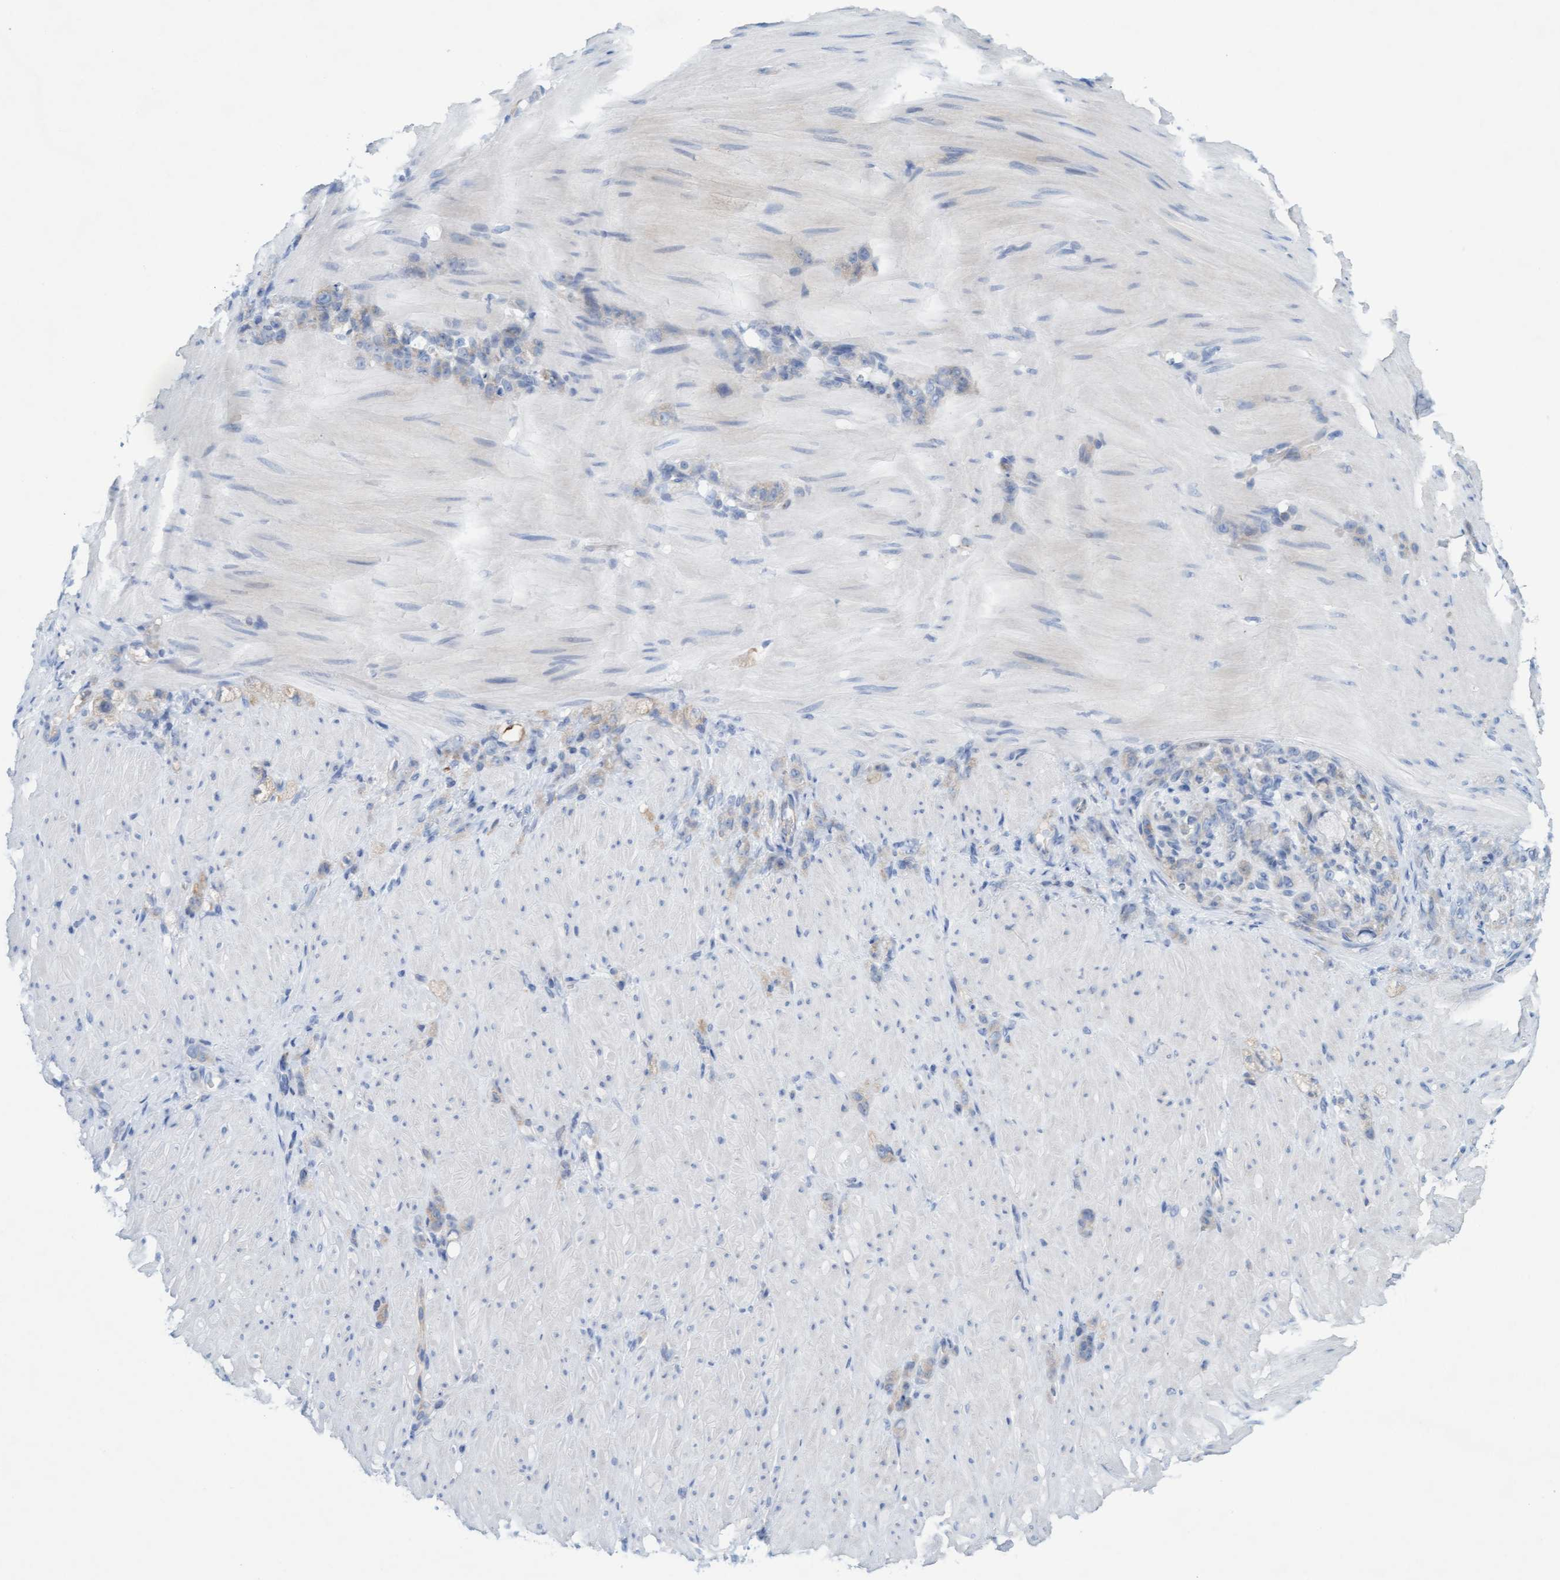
{"staining": {"intensity": "negative", "quantity": "none", "location": "none"}, "tissue": "stomach cancer", "cell_type": "Tumor cells", "image_type": "cancer", "snomed": [{"axis": "morphology", "description": "Normal tissue, NOS"}, {"axis": "morphology", "description": "Adenocarcinoma, NOS"}, {"axis": "topography", "description": "Stomach"}], "caption": "Photomicrograph shows no protein expression in tumor cells of stomach cancer (adenocarcinoma) tissue. (DAB IHC visualized using brightfield microscopy, high magnification).", "gene": "SIGIRR", "patient": {"sex": "male", "age": 82}}